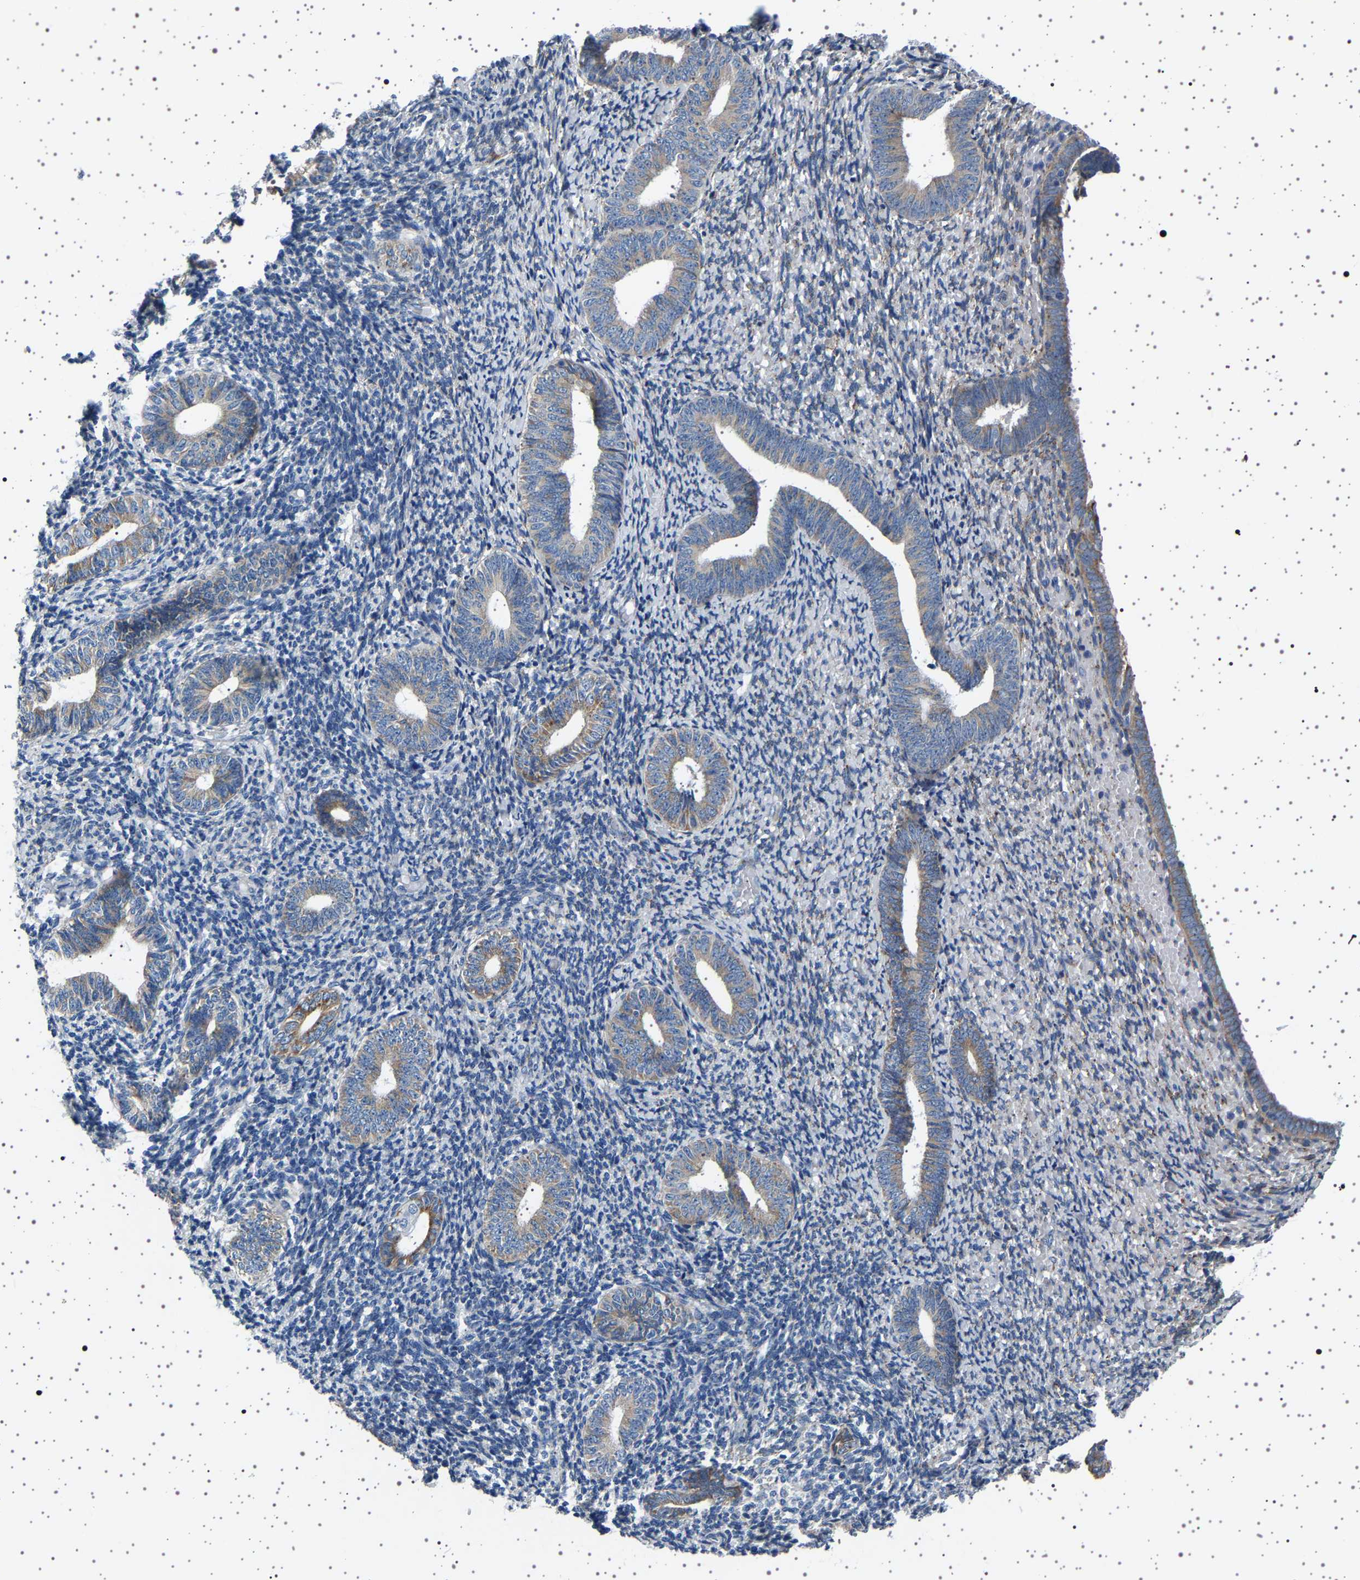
{"staining": {"intensity": "negative", "quantity": "none", "location": "none"}, "tissue": "endometrium", "cell_type": "Cells in endometrial stroma", "image_type": "normal", "snomed": [{"axis": "morphology", "description": "Normal tissue, NOS"}, {"axis": "topography", "description": "Endometrium"}], "caption": "Protein analysis of normal endometrium demonstrates no significant positivity in cells in endometrial stroma.", "gene": "FTCD", "patient": {"sex": "female", "age": 66}}